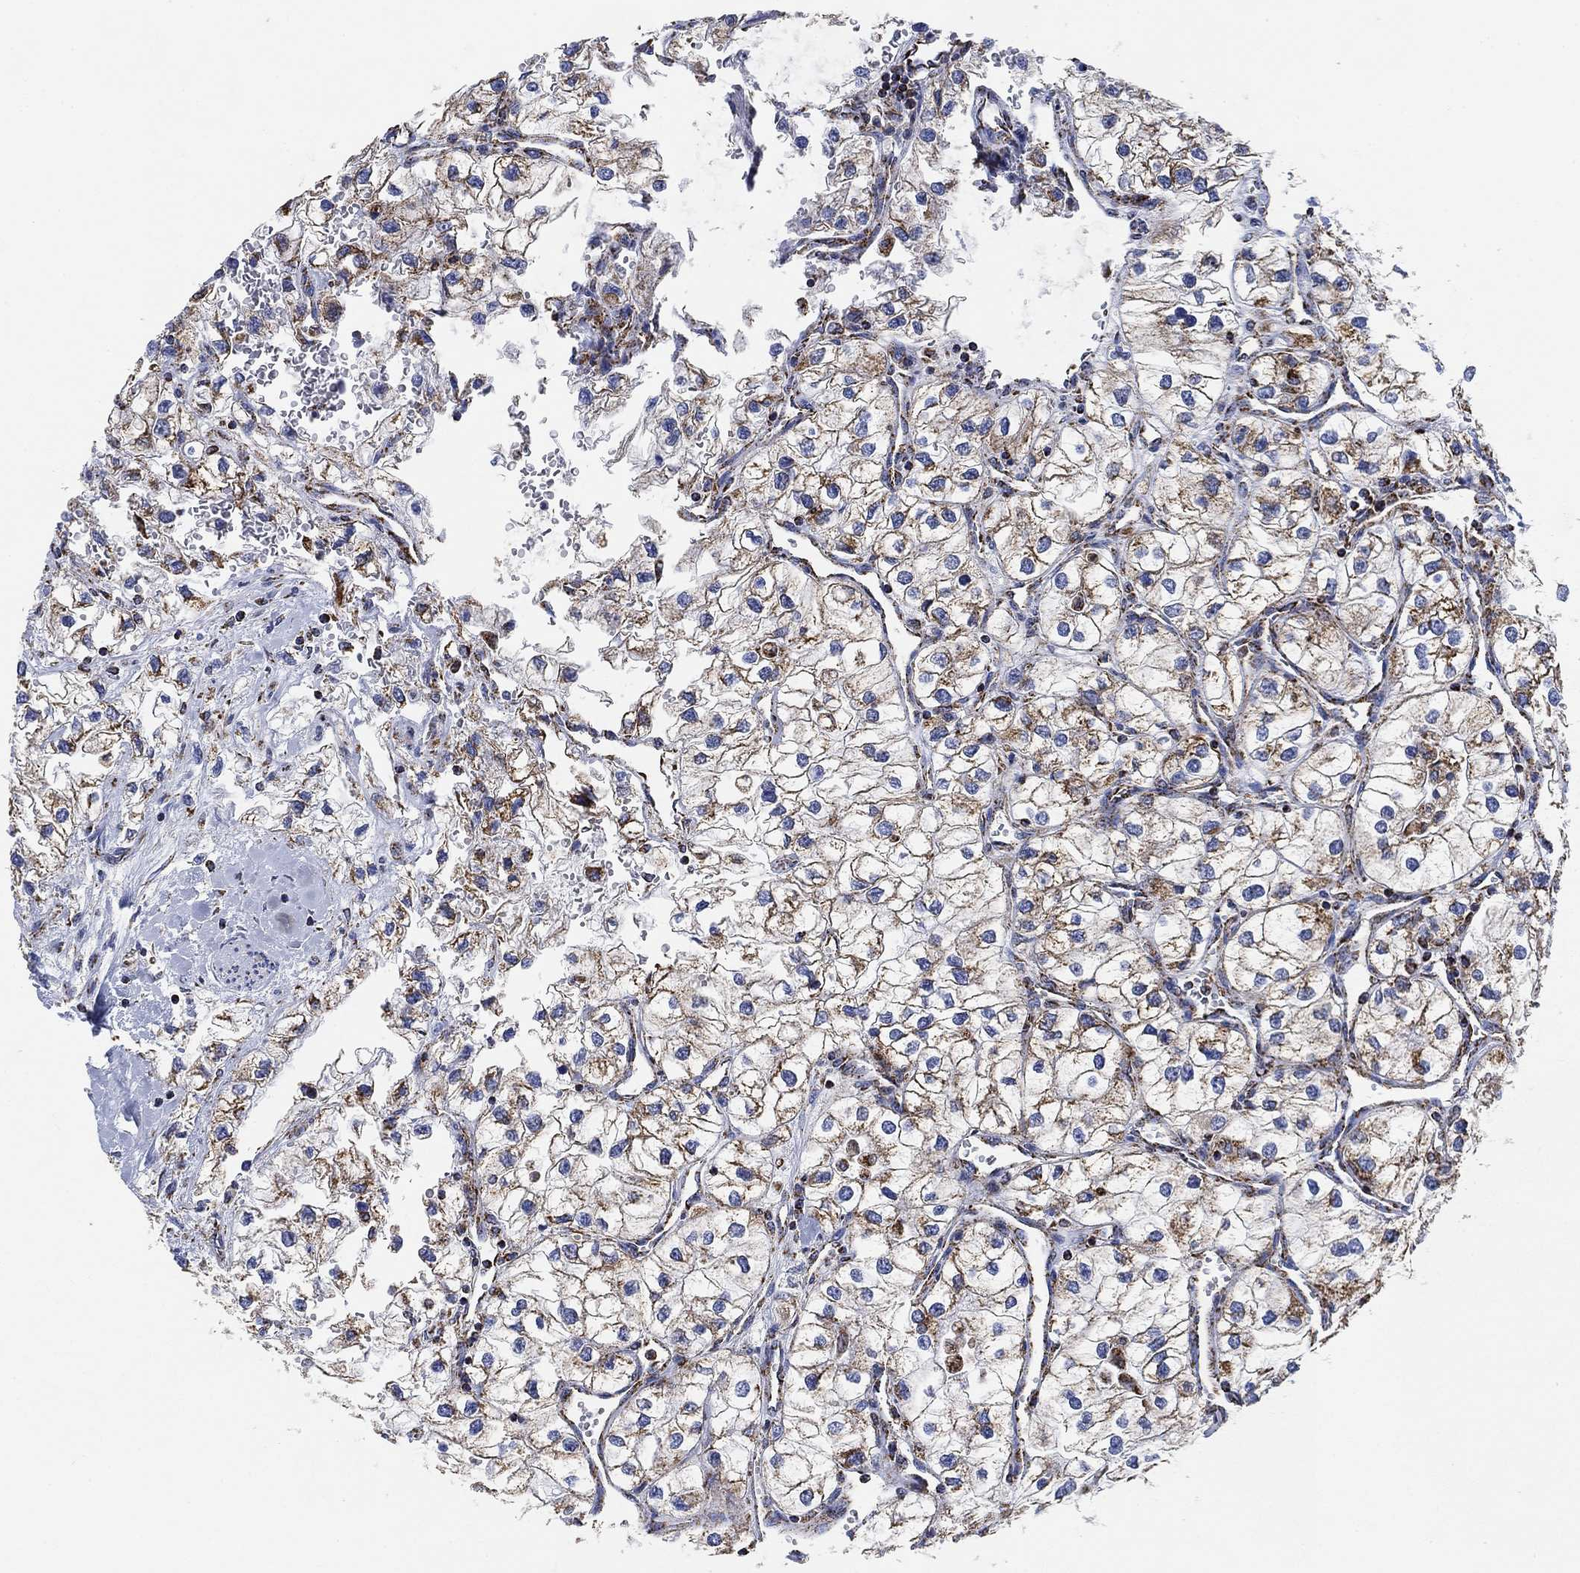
{"staining": {"intensity": "moderate", "quantity": "25%-75%", "location": "cytoplasmic/membranous"}, "tissue": "renal cancer", "cell_type": "Tumor cells", "image_type": "cancer", "snomed": [{"axis": "morphology", "description": "Adenocarcinoma, NOS"}, {"axis": "topography", "description": "Kidney"}], "caption": "Immunohistochemical staining of human renal cancer displays medium levels of moderate cytoplasmic/membranous staining in about 25%-75% of tumor cells.", "gene": "NDUFS3", "patient": {"sex": "male", "age": 59}}